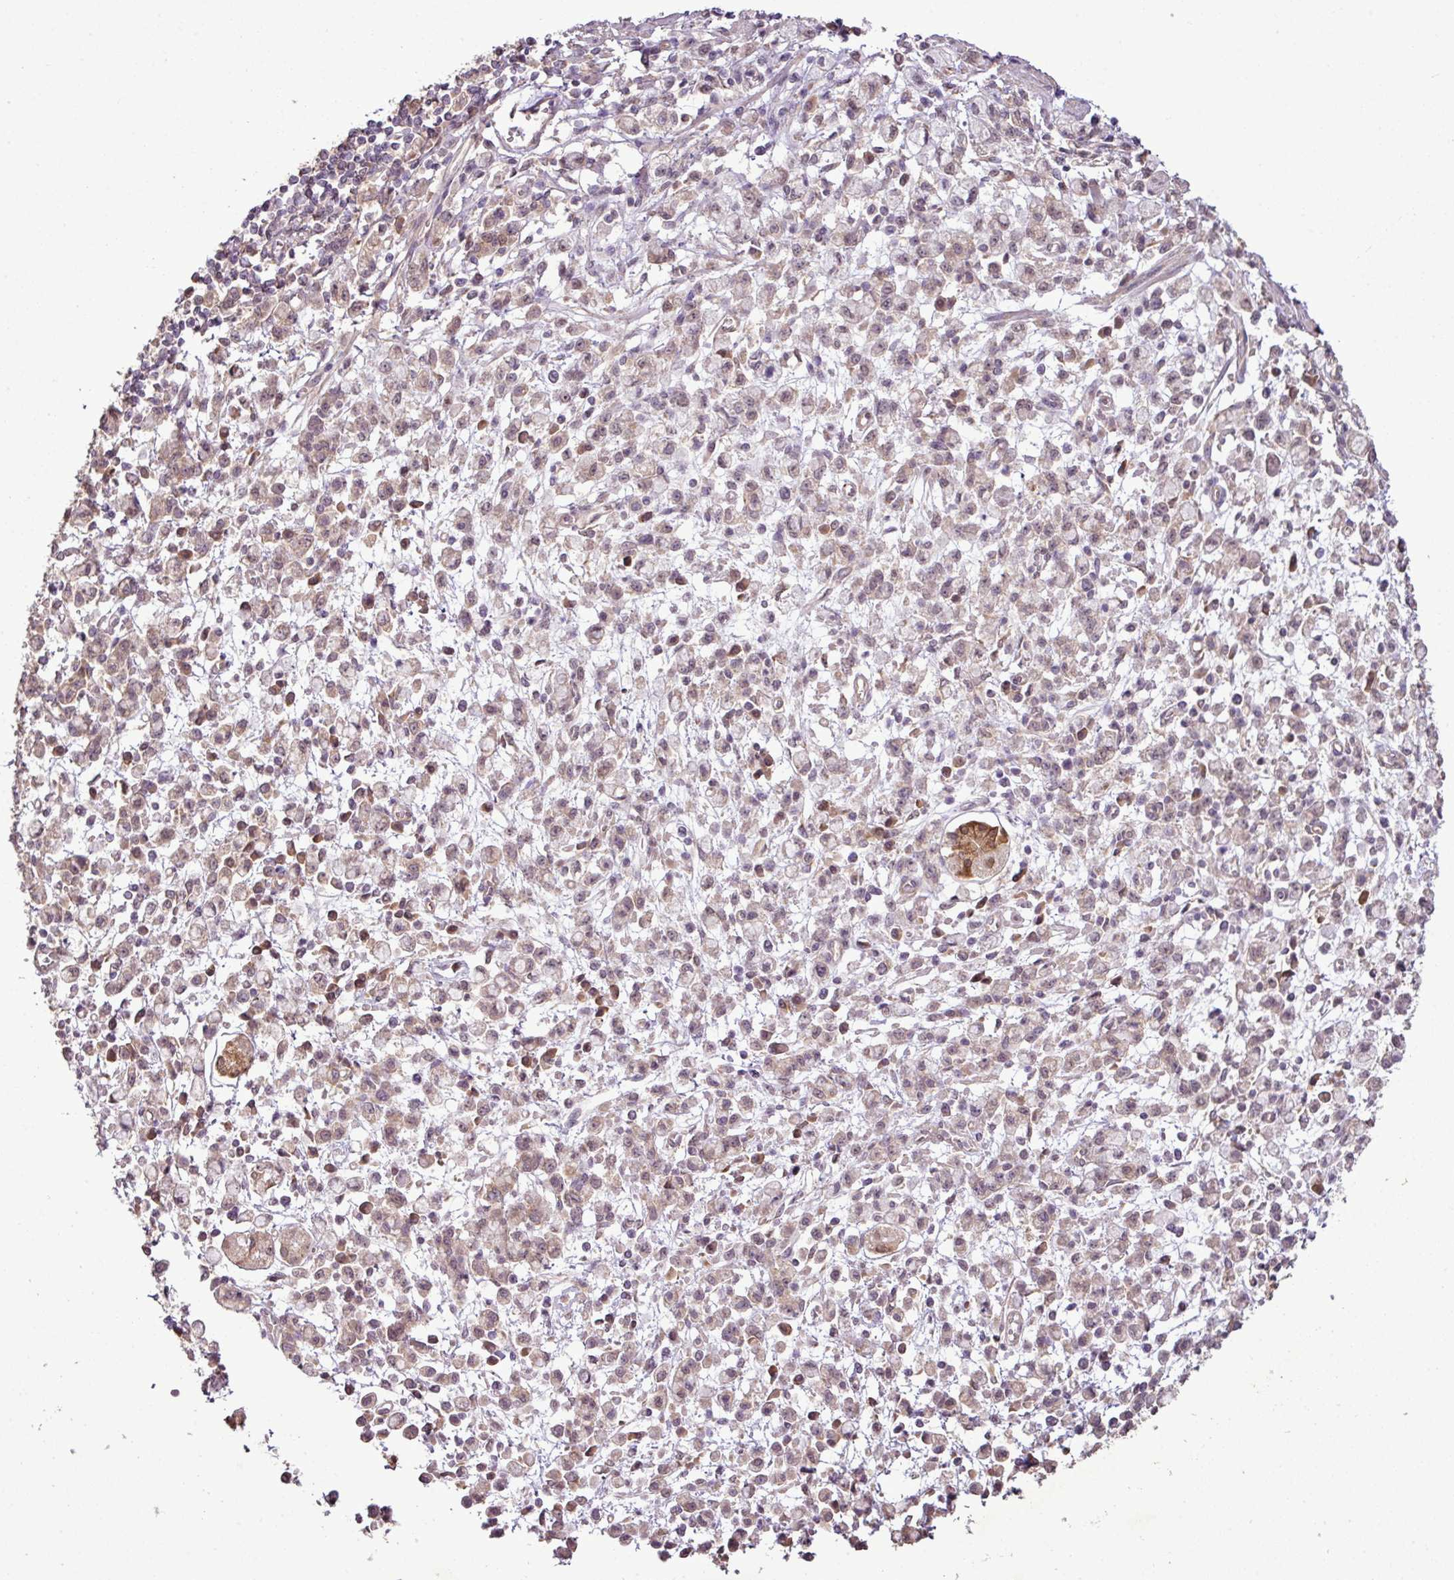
{"staining": {"intensity": "weak", "quantity": "25%-75%", "location": "cytoplasmic/membranous,nuclear"}, "tissue": "stomach cancer", "cell_type": "Tumor cells", "image_type": "cancer", "snomed": [{"axis": "morphology", "description": "Adenocarcinoma, NOS"}, {"axis": "topography", "description": "Stomach"}], "caption": "High-power microscopy captured an IHC image of stomach cancer (adenocarcinoma), revealing weak cytoplasmic/membranous and nuclear positivity in approximately 25%-75% of tumor cells. (DAB (3,3'-diaminobenzidine) IHC with brightfield microscopy, high magnification).", "gene": "DNAAF4", "patient": {"sex": "male", "age": 77}}